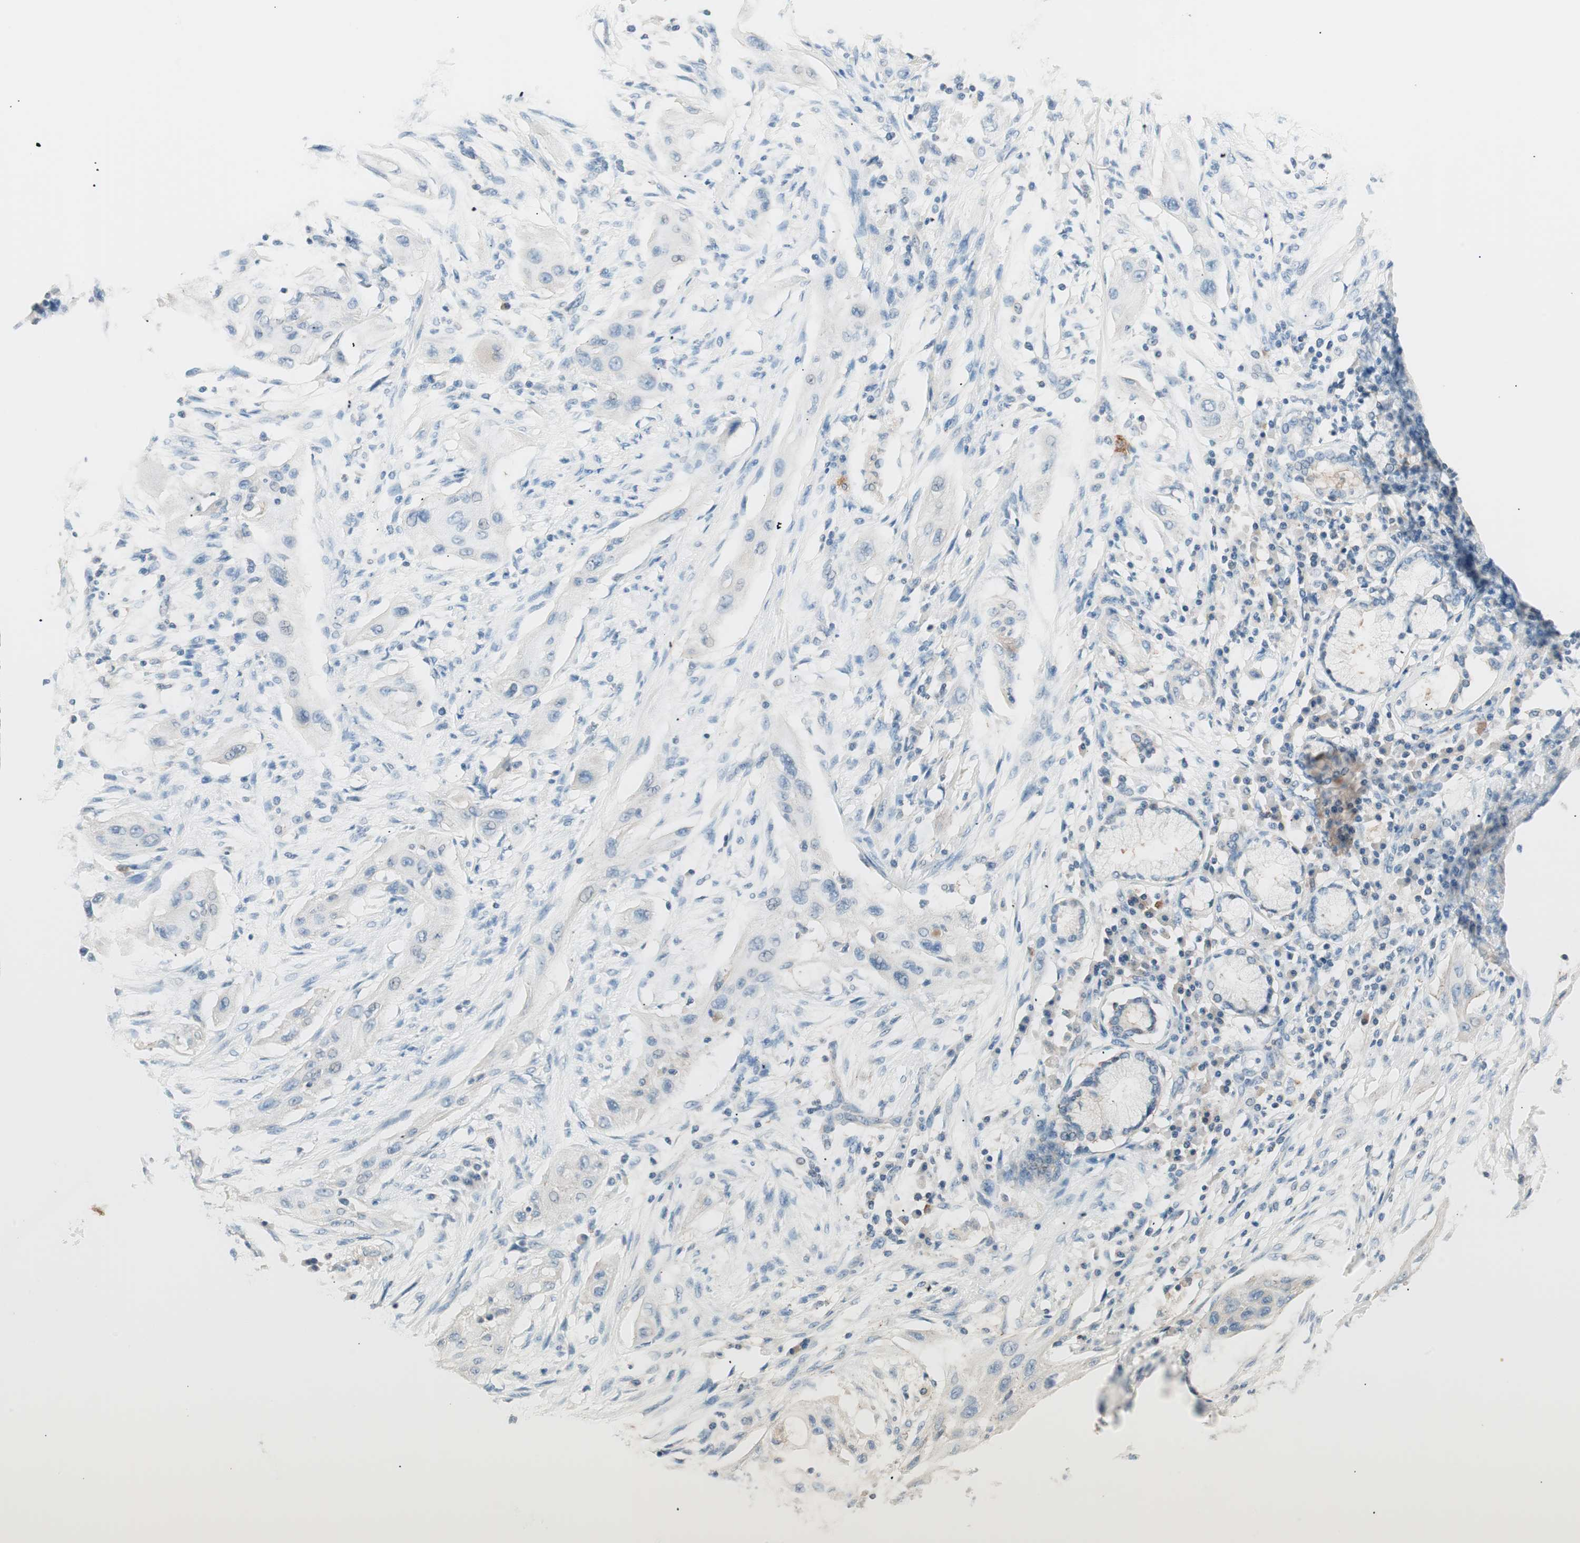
{"staining": {"intensity": "negative", "quantity": "none", "location": "none"}, "tissue": "lung cancer", "cell_type": "Tumor cells", "image_type": "cancer", "snomed": [{"axis": "morphology", "description": "Squamous cell carcinoma, NOS"}, {"axis": "topography", "description": "Lung"}], "caption": "Squamous cell carcinoma (lung) was stained to show a protein in brown. There is no significant staining in tumor cells. (DAB (3,3'-diaminobenzidine) IHC with hematoxylin counter stain).", "gene": "RAD54B", "patient": {"sex": "female", "age": 47}}